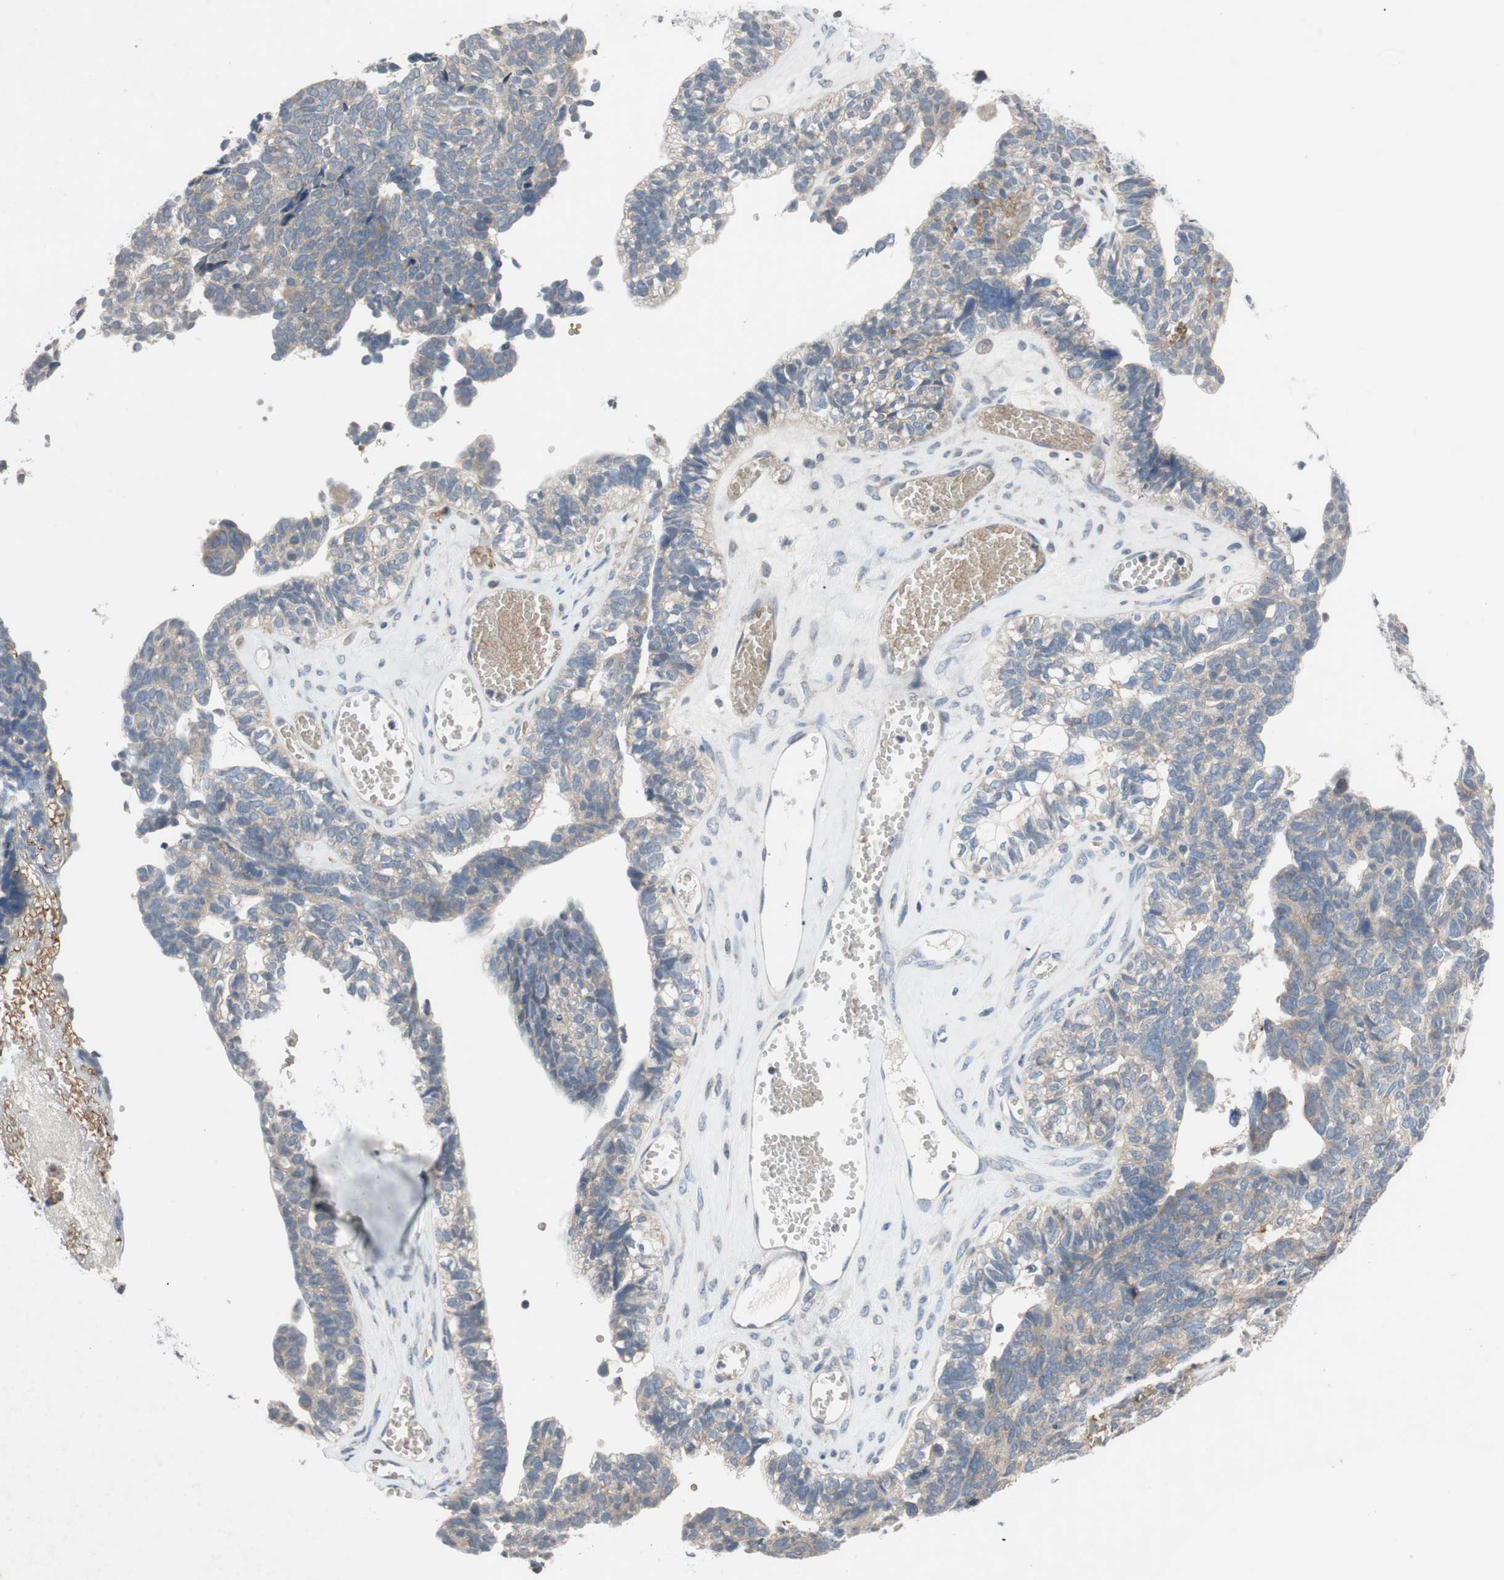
{"staining": {"intensity": "weak", "quantity": ">75%", "location": "cytoplasmic/membranous"}, "tissue": "ovarian cancer", "cell_type": "Tumor cells", "image_type": "cancer", "snomed": [{"axis": "morphology", "description": "Cystadenocarcinoma, serous, NOS"}, {"axis": "topography", "description": "Ovary"}], "caption": "Ovarian cancer (serous cystadenocarcinoma) stained for a protein (brown) exhibits weak cytoplasmic/membranous positive staining in approximately >75% of tumor cells.", "gene": "ADD2", "patient": {"sex": "female", "age": 79}}